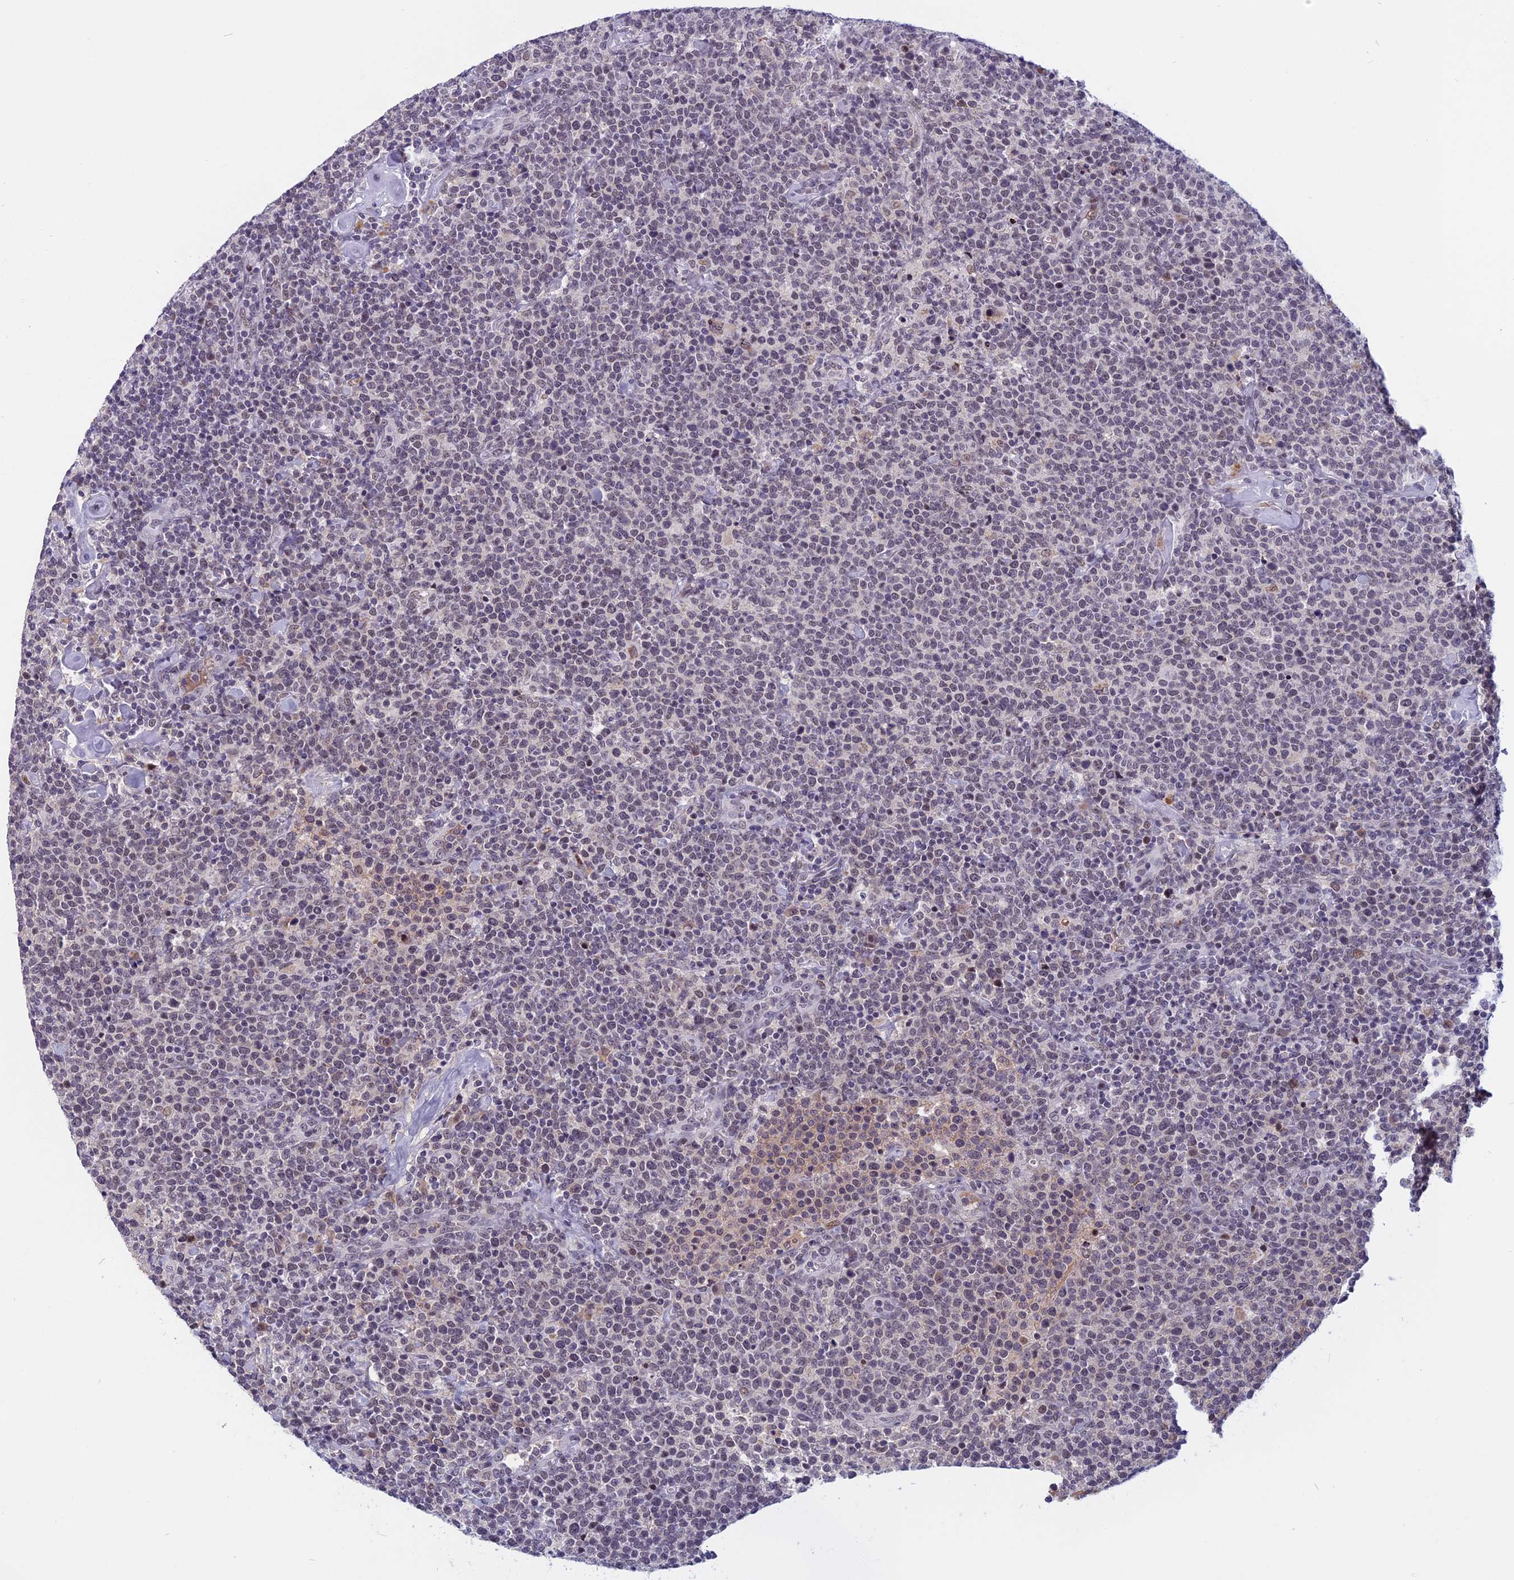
{"staining": {"intensity": "negative", "quantity": "none", "location": "none"}, "tissue": "lymphoma", "cell_type": "Tumor cells", "image_type": "cancer", "snomed": [{"axis": "morphology", "description": "Malignant lymphoma, non-Hodgkin's type, High grade"}, {"axis": "topography", "description": "Lymph node"}], "caption": "The micrograph shows no staining of tumor cells in high-grade malignant lymphoma, non-Hodgkin's type. The staining is performed using DAB (3,3'-diaminobenzidine) brown chromogen with nuclei counter-stained in using hematoxylin.", "gene": "CDC7", "patient": {"sex": "male", "age": 61}}